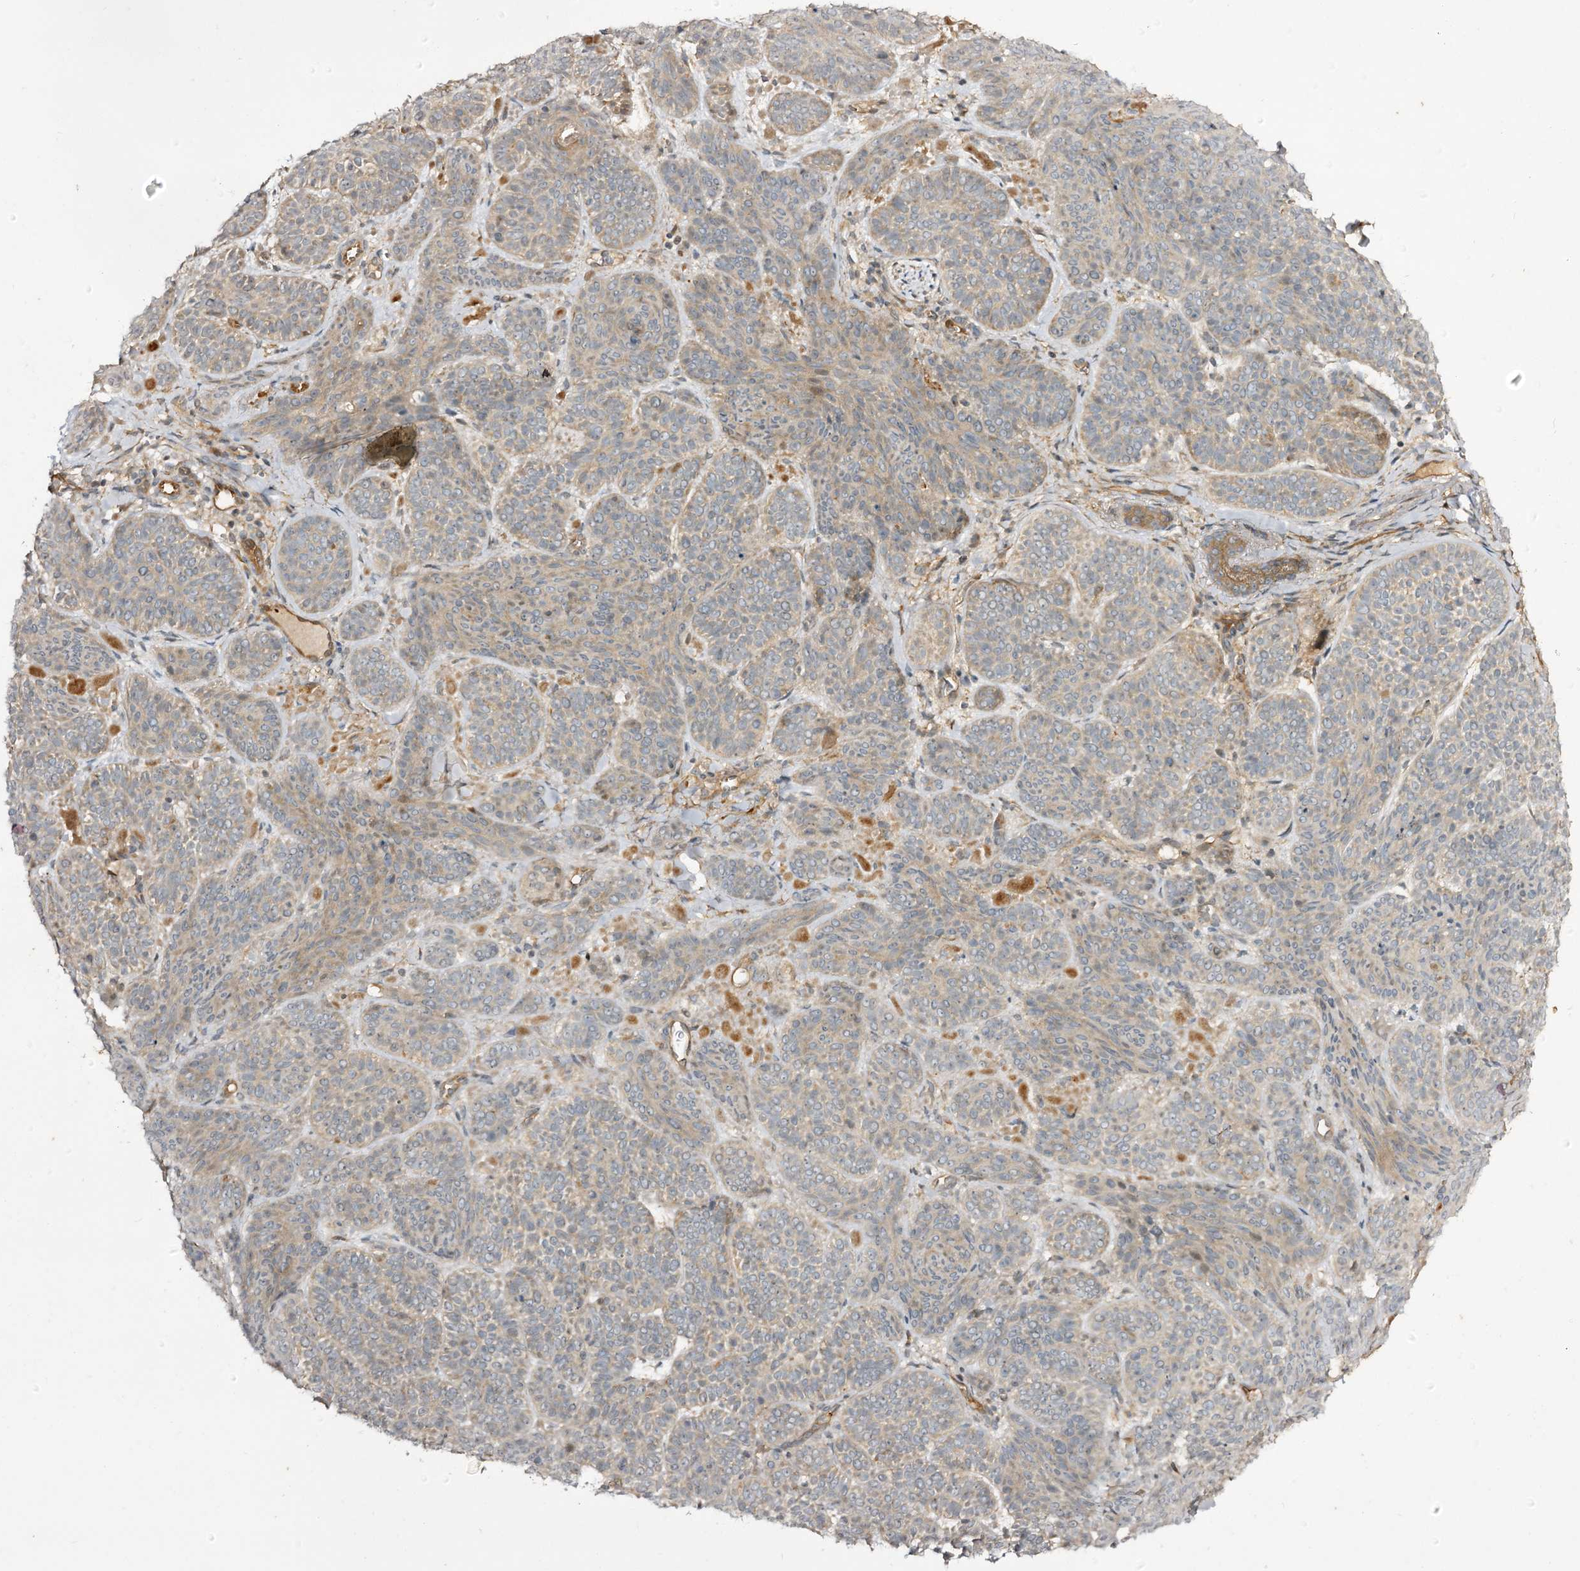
{"staining": {"intensity": "weak", "quantity": ">75%", "location": "cytoplasmic/membranous"}, "tissue": "skin cancer", "cell_type": "Tumor cells", "image_type": "cancer", "snomed": [{"axis": "morphology", "description": "Basal cell carcinoma"}, {"axis": "topography", "description": "Skin"}], "caption": "About >75% of tumor cells in human skin cancer display weak cytoplasmic/membranous protein positivity as visualized by brown immunohistochemical staining.", "gene": "C11orf80", "patient": {"sex": "male", "age": 85}}